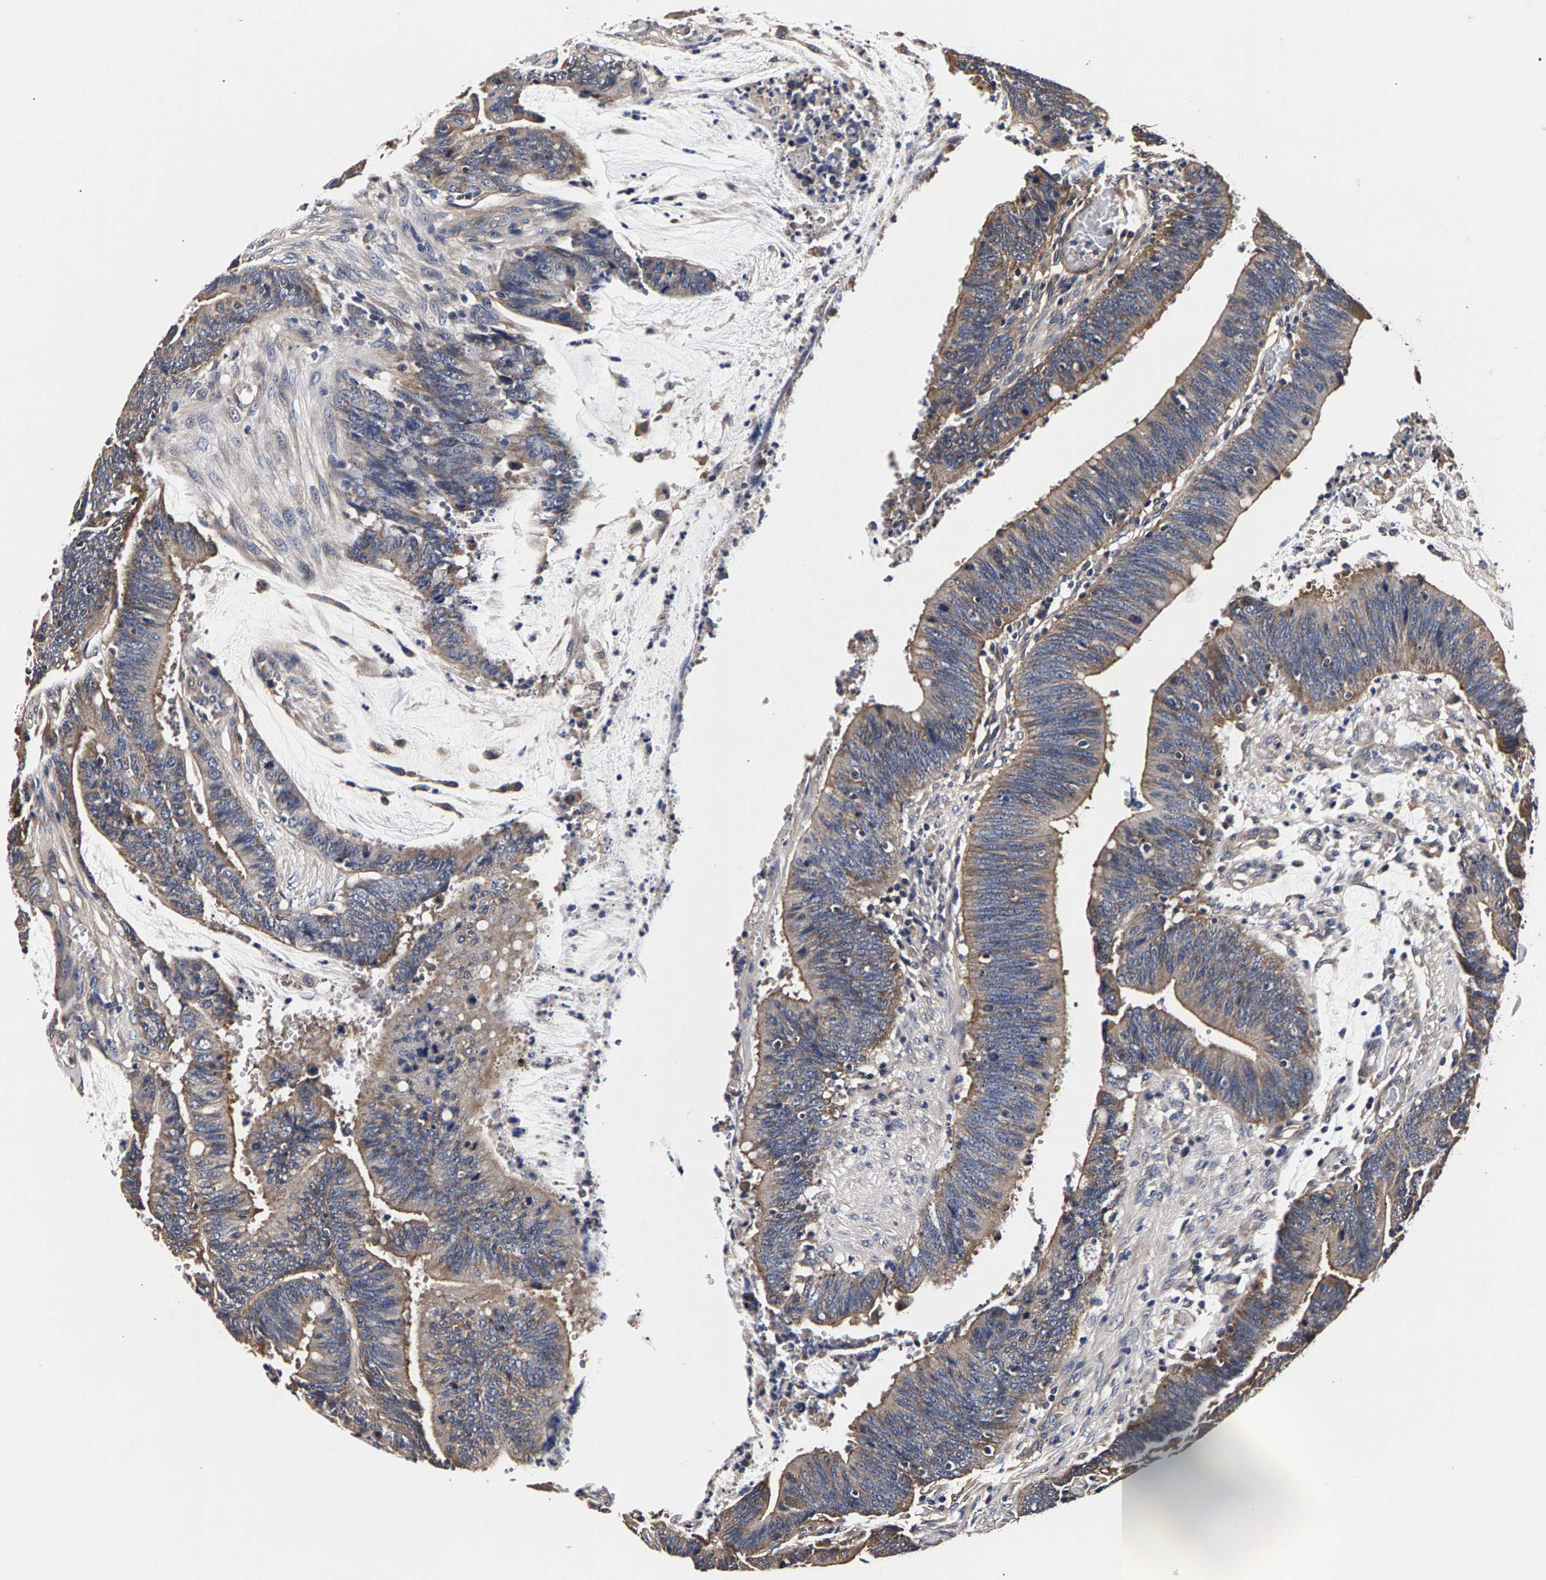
{"staining": {"intensity": "weak", "quantity": ">75%", "location": "cytoplasmic/membranous"}, "tissue": "colorectal cancer", "cell_type": "Tumor cells", "image_type": "cancer", "snomed": [{"axis": "morphology", "description": "Adenocarcinoma, NOS"}, {"axis": "topography", "description": "Rectum"}], "caption": "Immunohistochemistry (IHC) of human colorectal adenocarcinoma displays low levels of weak cytoplasmic/membranous positivity in about >75% of tumor cells. (DAB IHC with brightfield microscopy, high magnification).", "gene": "MARCHF7", "patient": {"sex": "female", "age": 66}}